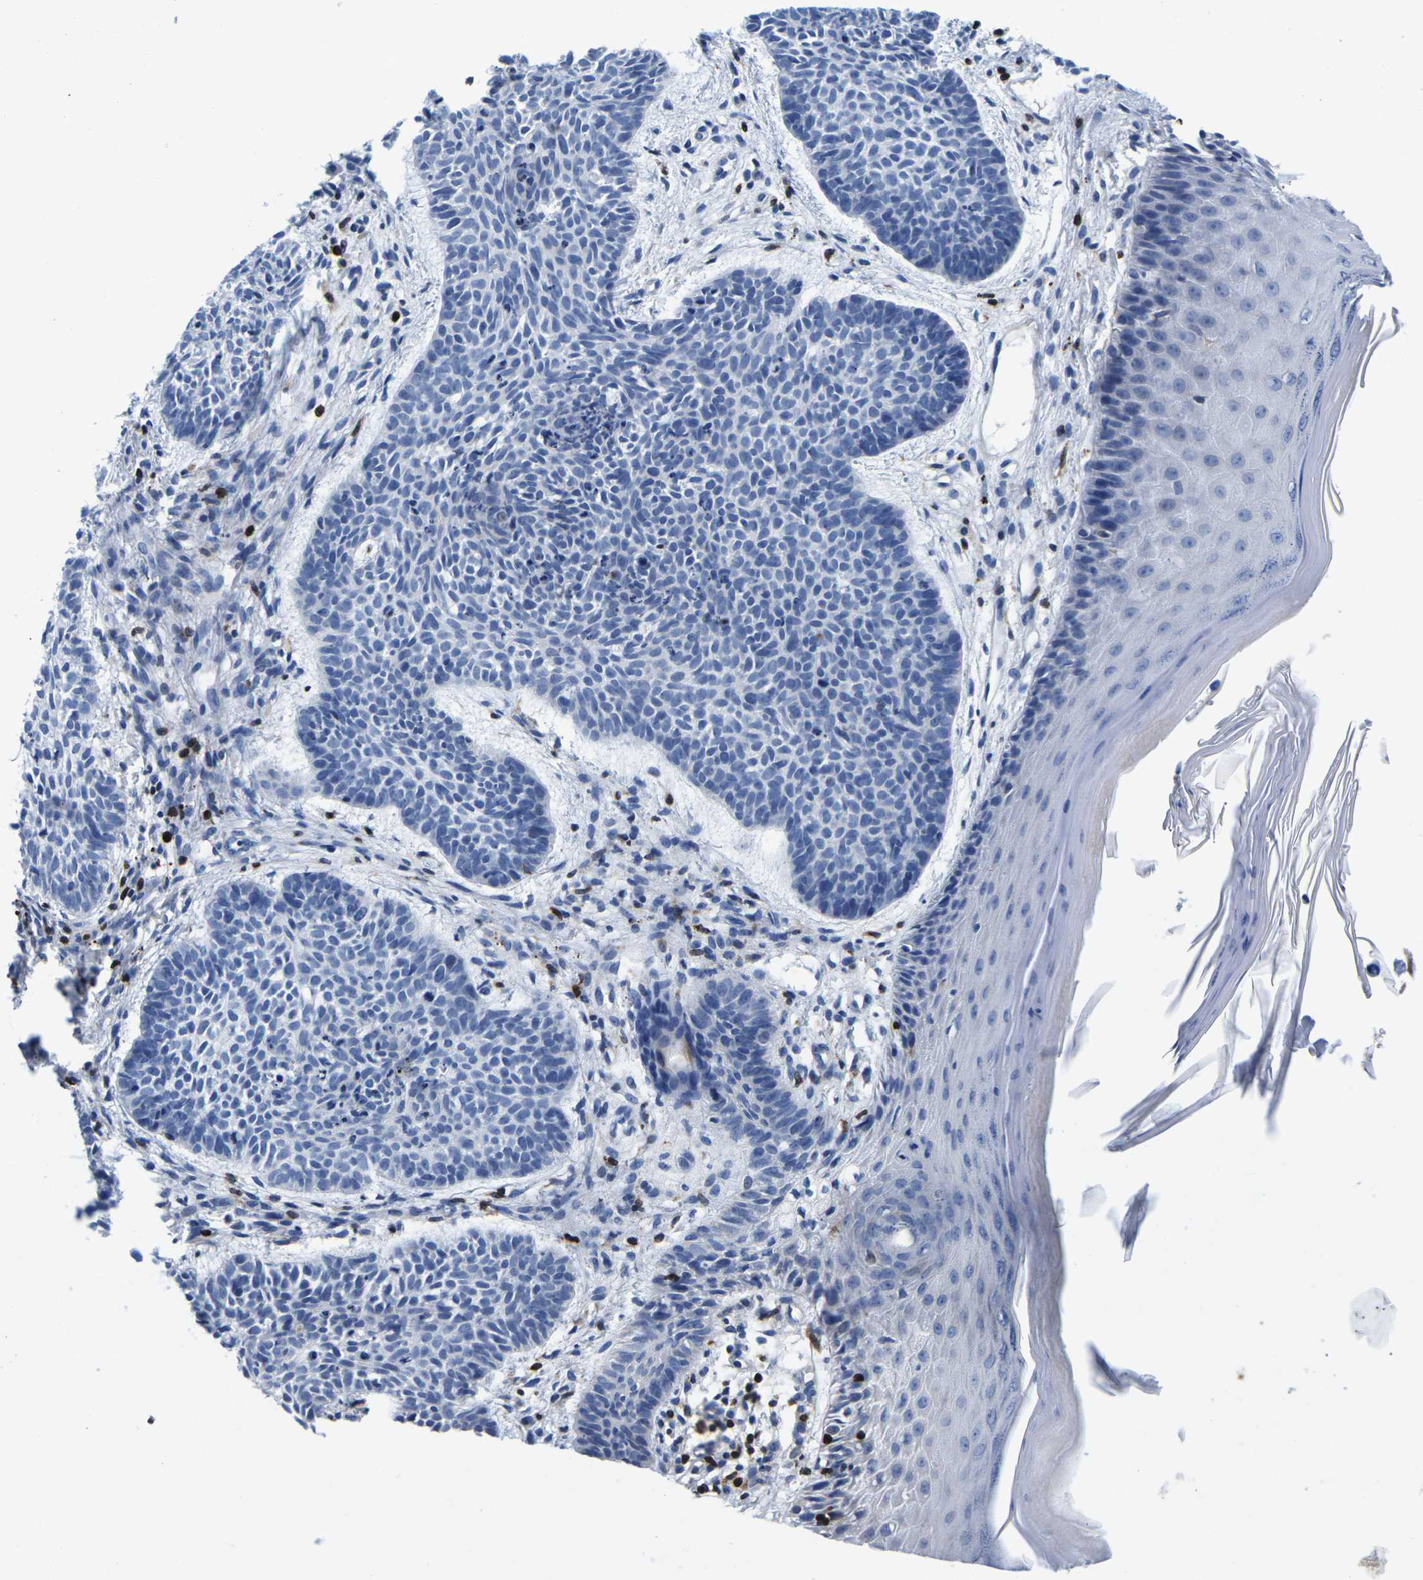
{"staining": {"intensity": "negative", "quantity": "none", "location": "none"}, "tissue": "skin cancer", "cell_type": "Tumor cells", "image_type": "cancer", "snomed": [{"axis": "morphology", "description": "Basal cell carcinoma"}, {"axis": "topography", "description": "Skin"}], "caption": "Immunohistochemistry (IHC) image of skin cancer (basal cell carcinoma) stained for a protein (brown), which shows no expression in tumor cells.", "gene": "CTSW", "patient": {"sex": "male", "age": 60}}